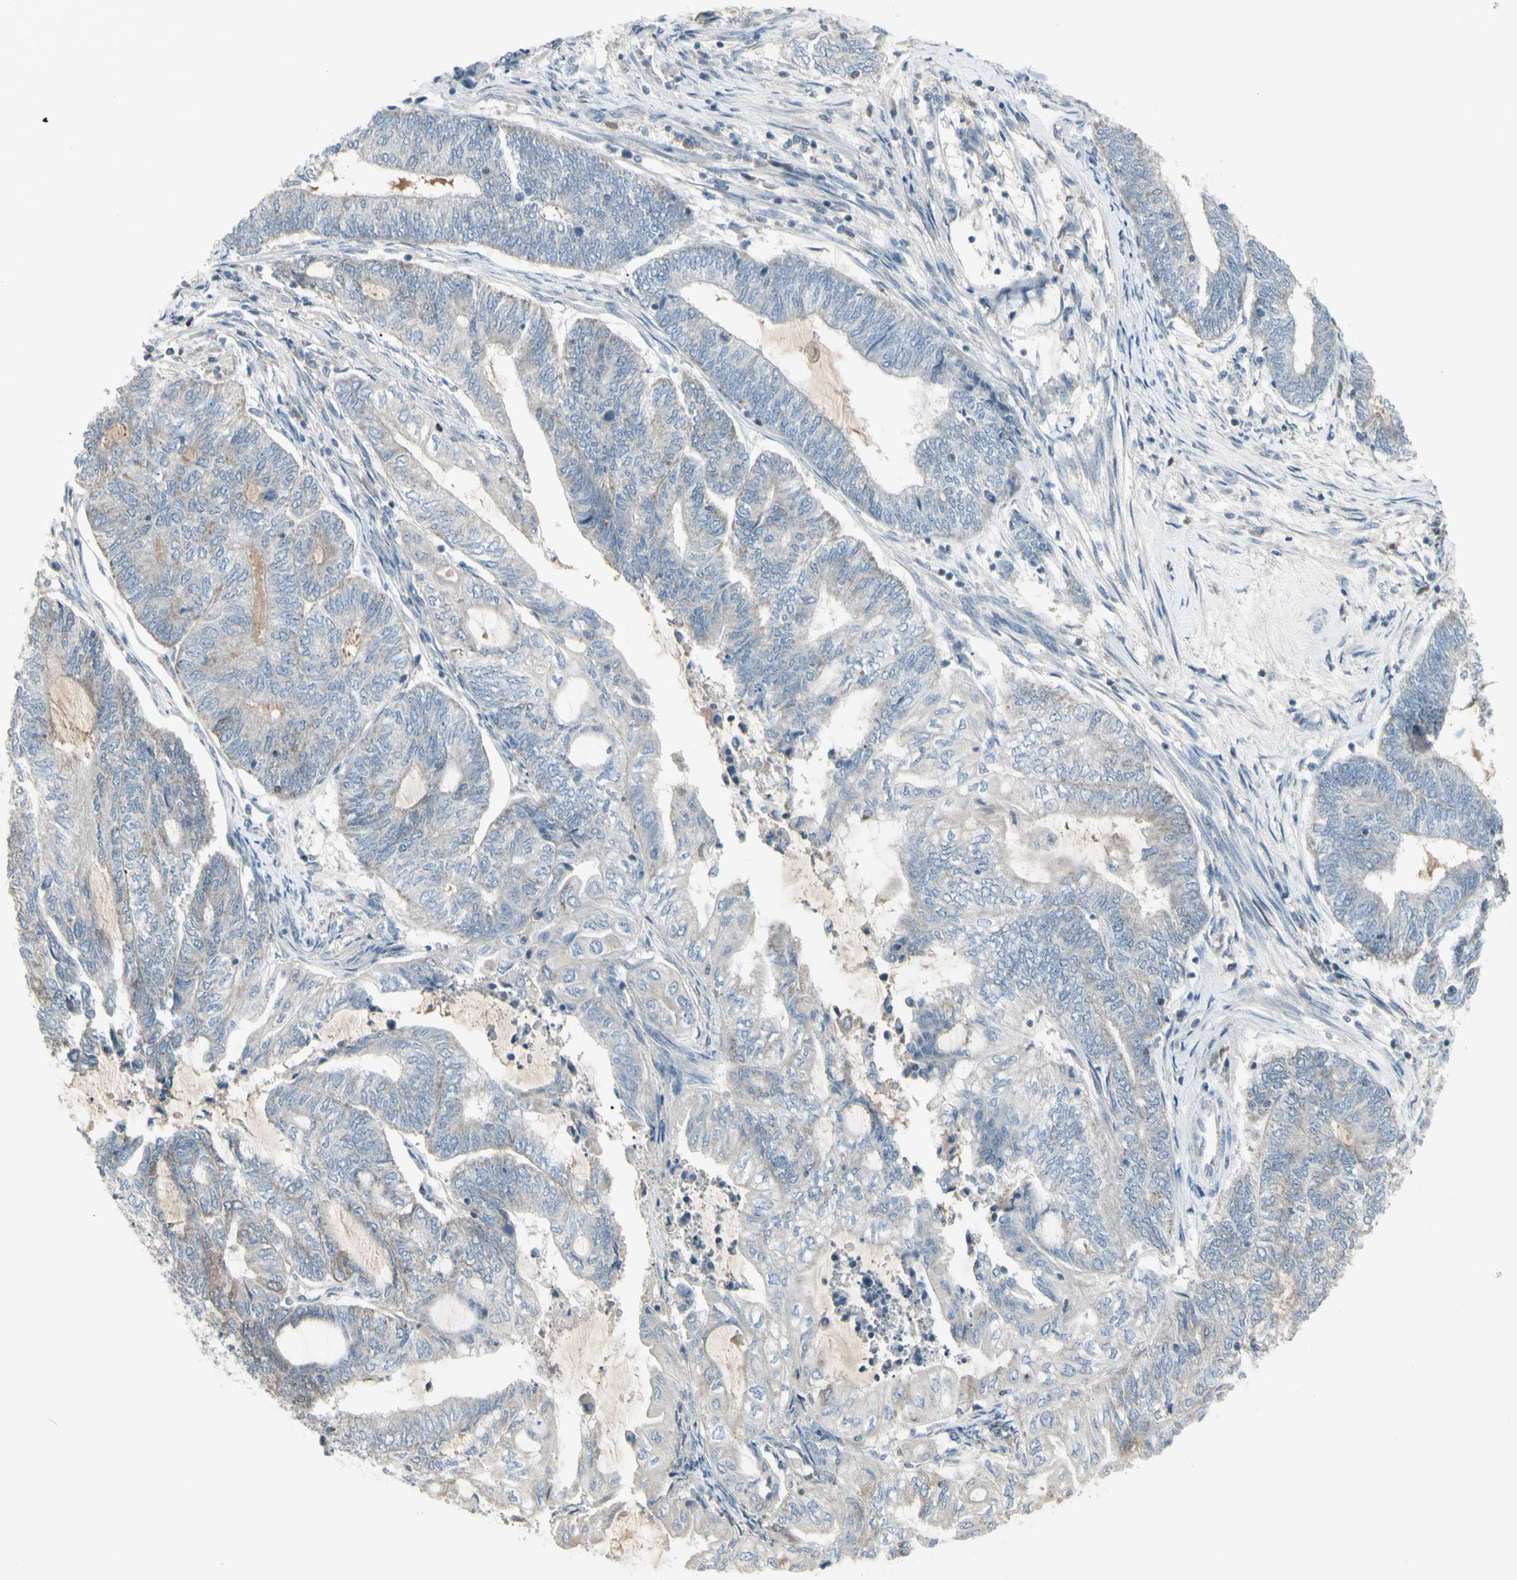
{"staining": {"intensity": "negative", "quantity": "none", "location": "none"}, "tissue": "endometrial cancer", "cell_type": "Tumor cells", "image_type": "cancer", "snomed": [{"axis": "morphology", "description": "Adenocarcinoma, NOS"}, {"axis": "topography", "description": "Uterus"}, {"axis": "topography", "description": "Endometrium"}], "caption": "High power microscopy image of an immunohistochemistry photomicrograph of endometrial adenocarcinoma, revealing no significant expression in tumor cells. The staining was performed using DAB to visualize the protein expression in brown, while the nuclei were stained in blue with hematoxylin (Magnification: 20x).", "gene": "PIAS4", "patient": {"sex": "female", "age": 70}}